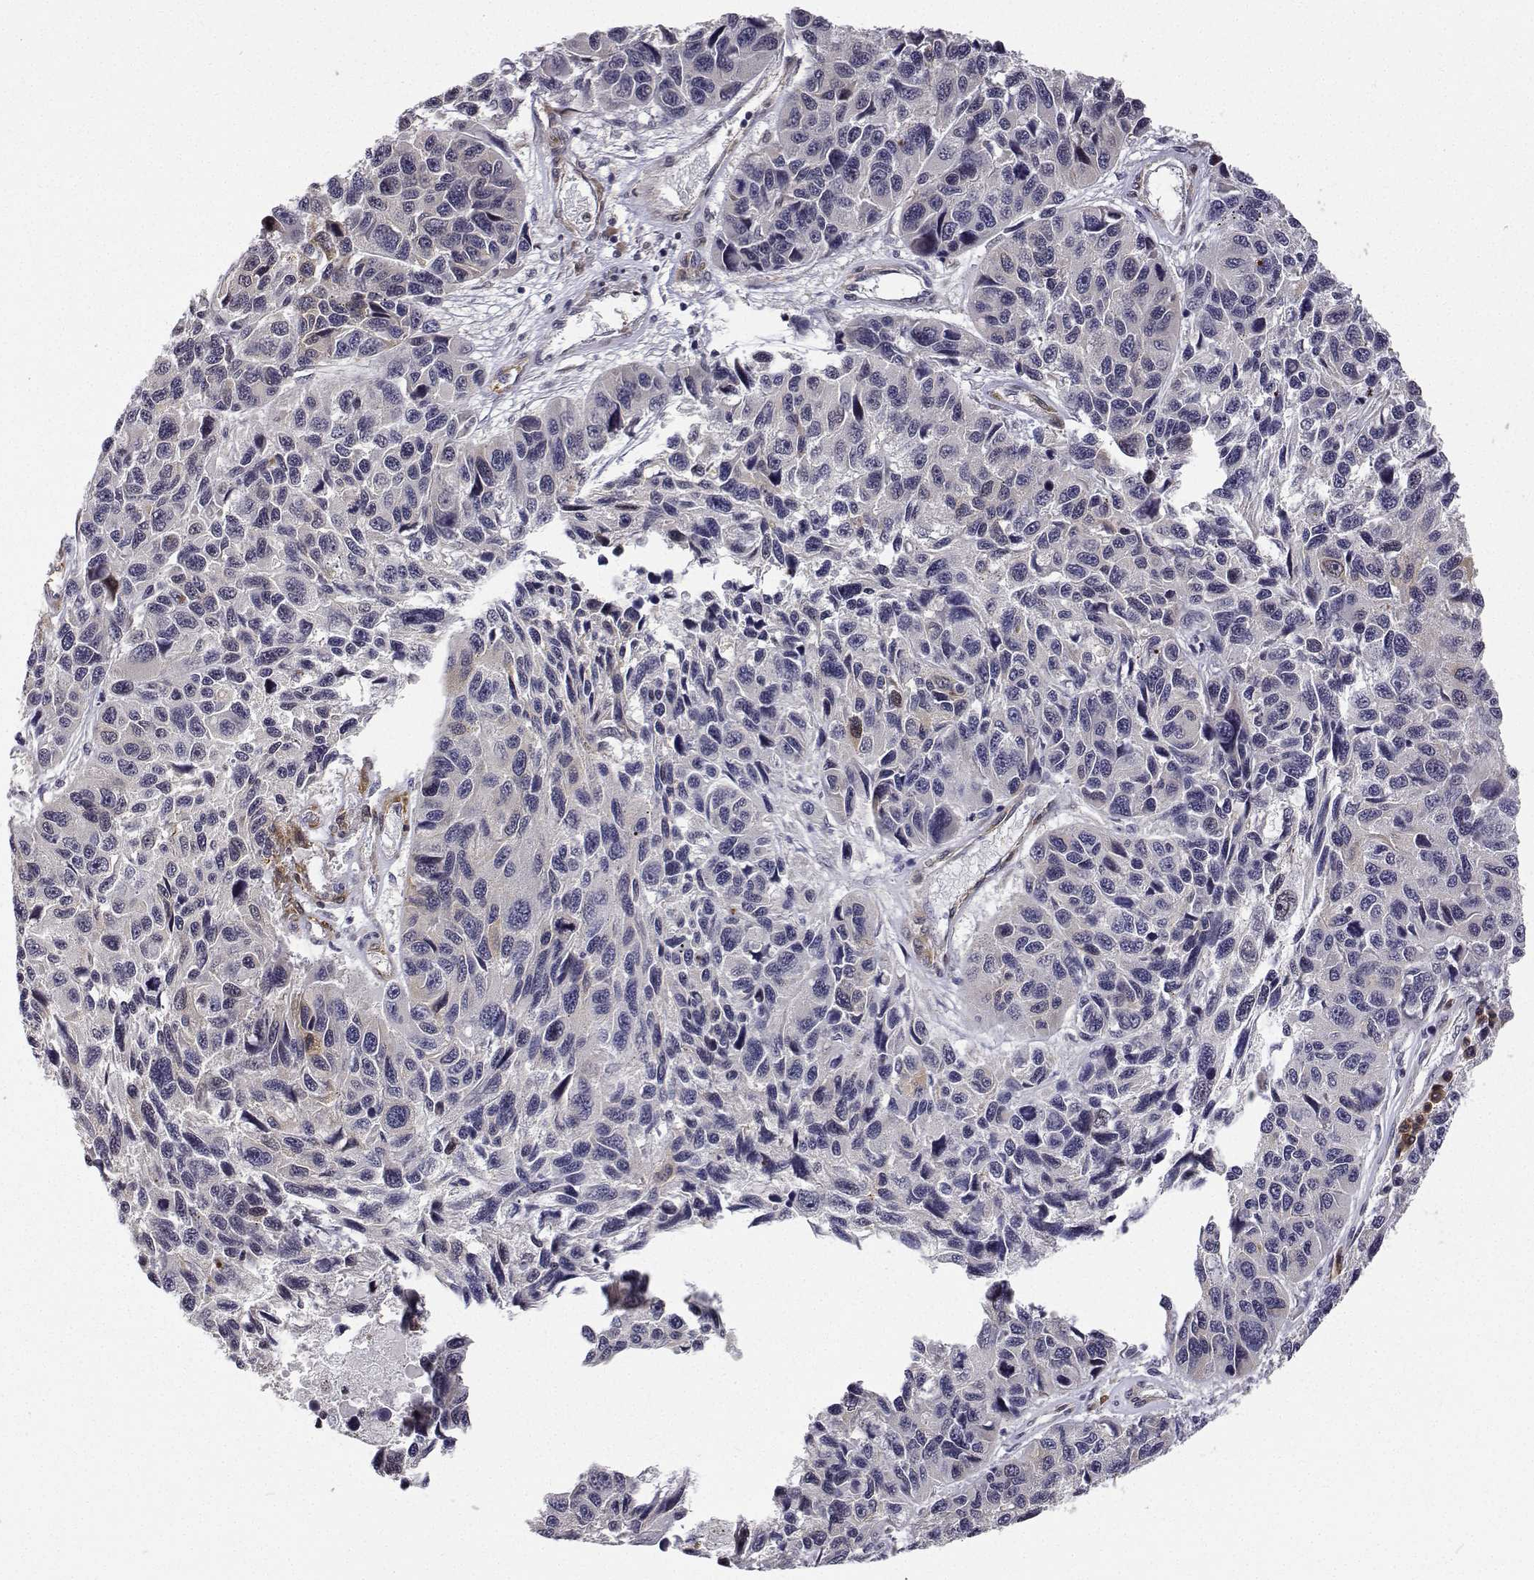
{"staining": {"intensity": "negative", "quantity": "none", "location": "none"}, "tissue": "melanoma", "cell_type": "Tumor cells", "image_type": "cancer", "snomed": [{"axis": "morphology", "description": "Malignant melanoma, NOS"}, {"axis": "topography", "description": "Skin"}], "caption": "IHC histopathology image of neoplastic tissue: melanoma stained with DAB shows no significant protein staining in tumor cells.", "gene": "PHGDH", "patient": {"sex": "male", "age": 53}}